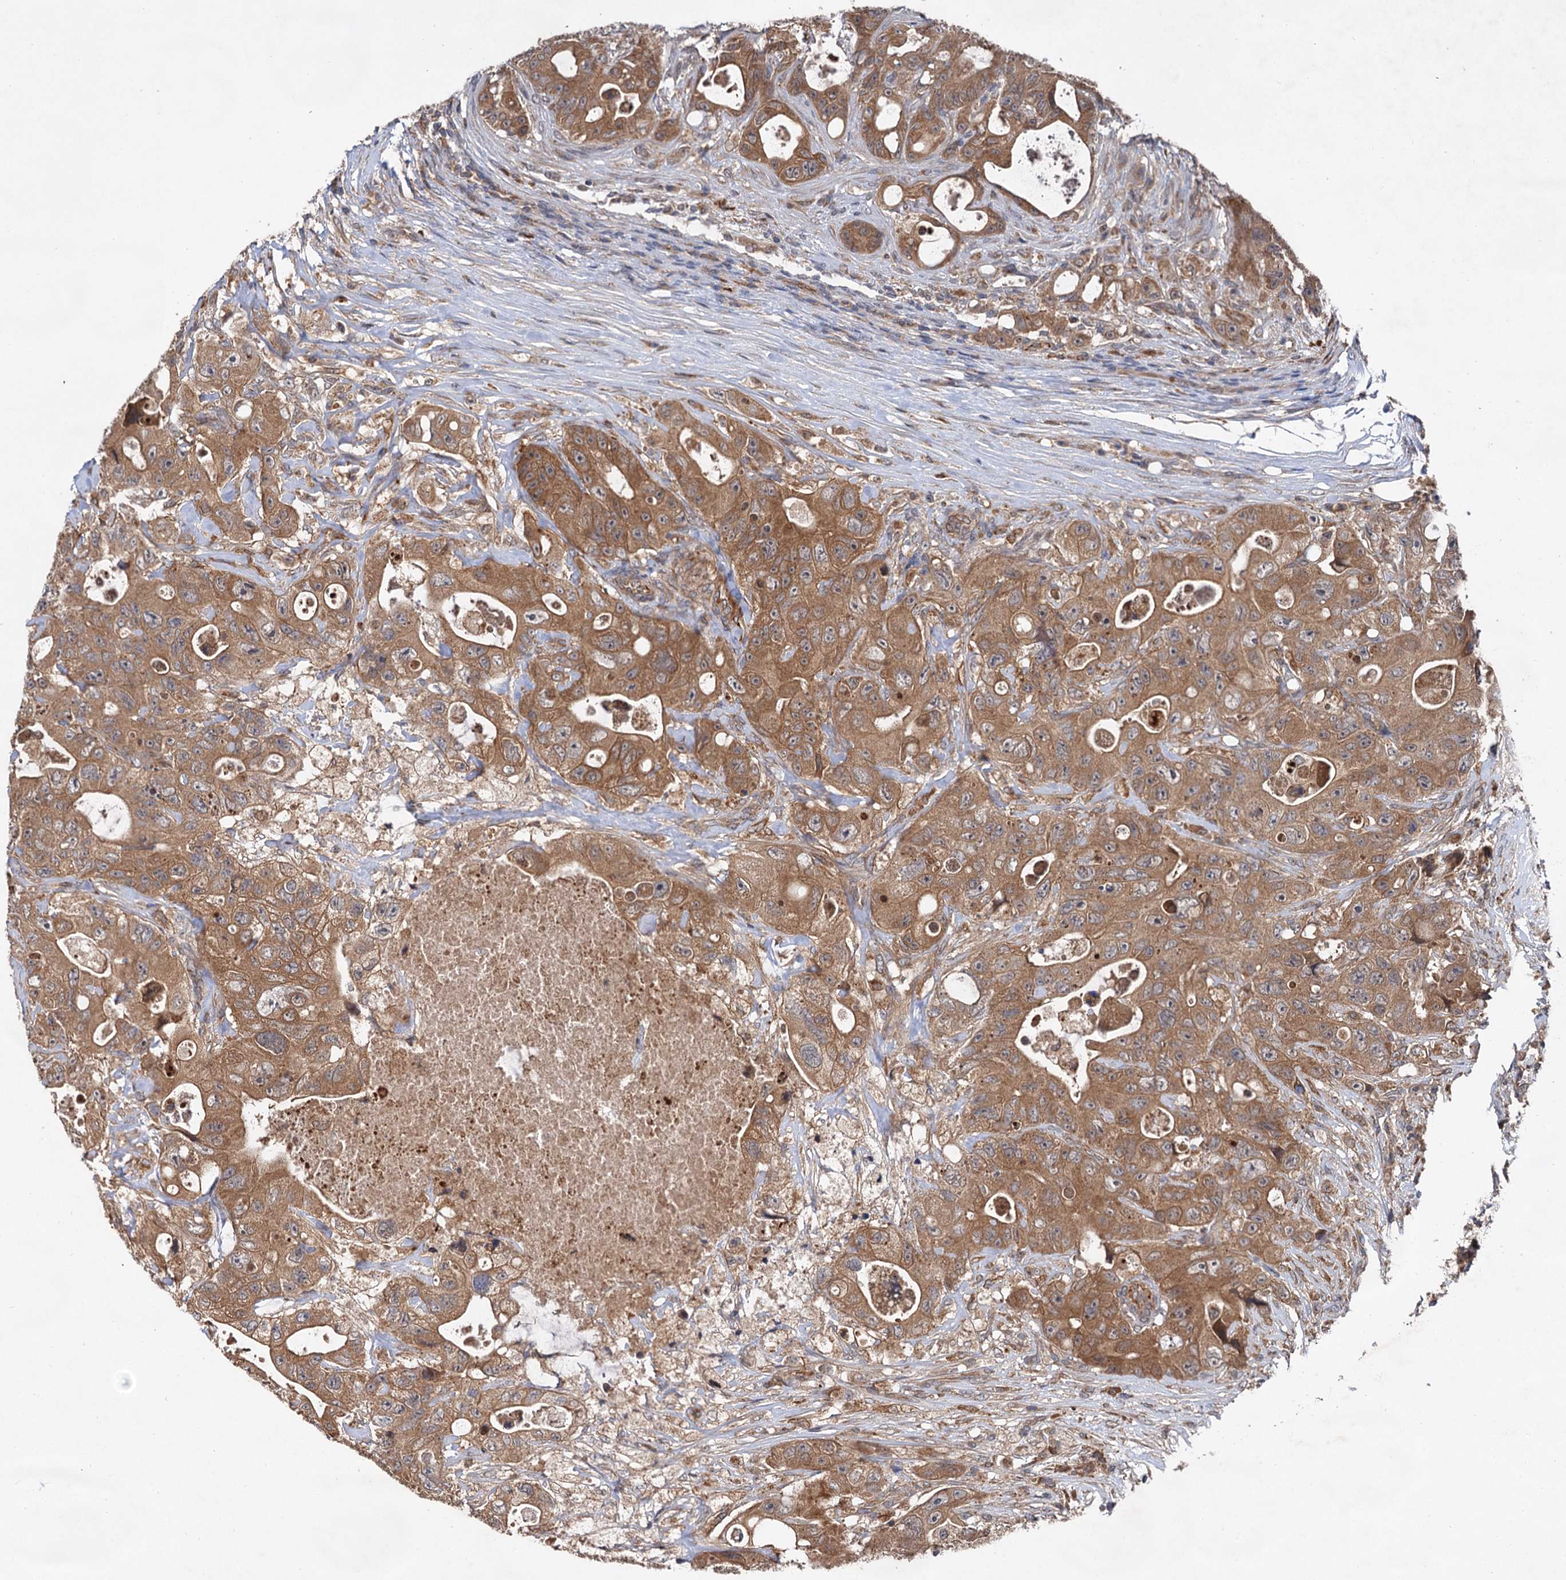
{"staining": {"intensity": "moderate", "quantity": ">75%", "location": "cytoplasmic/membranous"}, "tissue": "colorectal cancer", "cell_type": "Tumor cells", "image_type": "cancer", "snomed": [{"axis": "morphology", "description": "Adenocarcinoma, NOS"}, {"axis": "topography", "description": "Colon"}], "caption": "Colorectal cancer (adenocarcinoma) stained for a protein shows moderate cytoplasmic/membranous positivity in tumor cells.", "gene": "TEX9", "patient": {"sex": "female", "age": 46}}